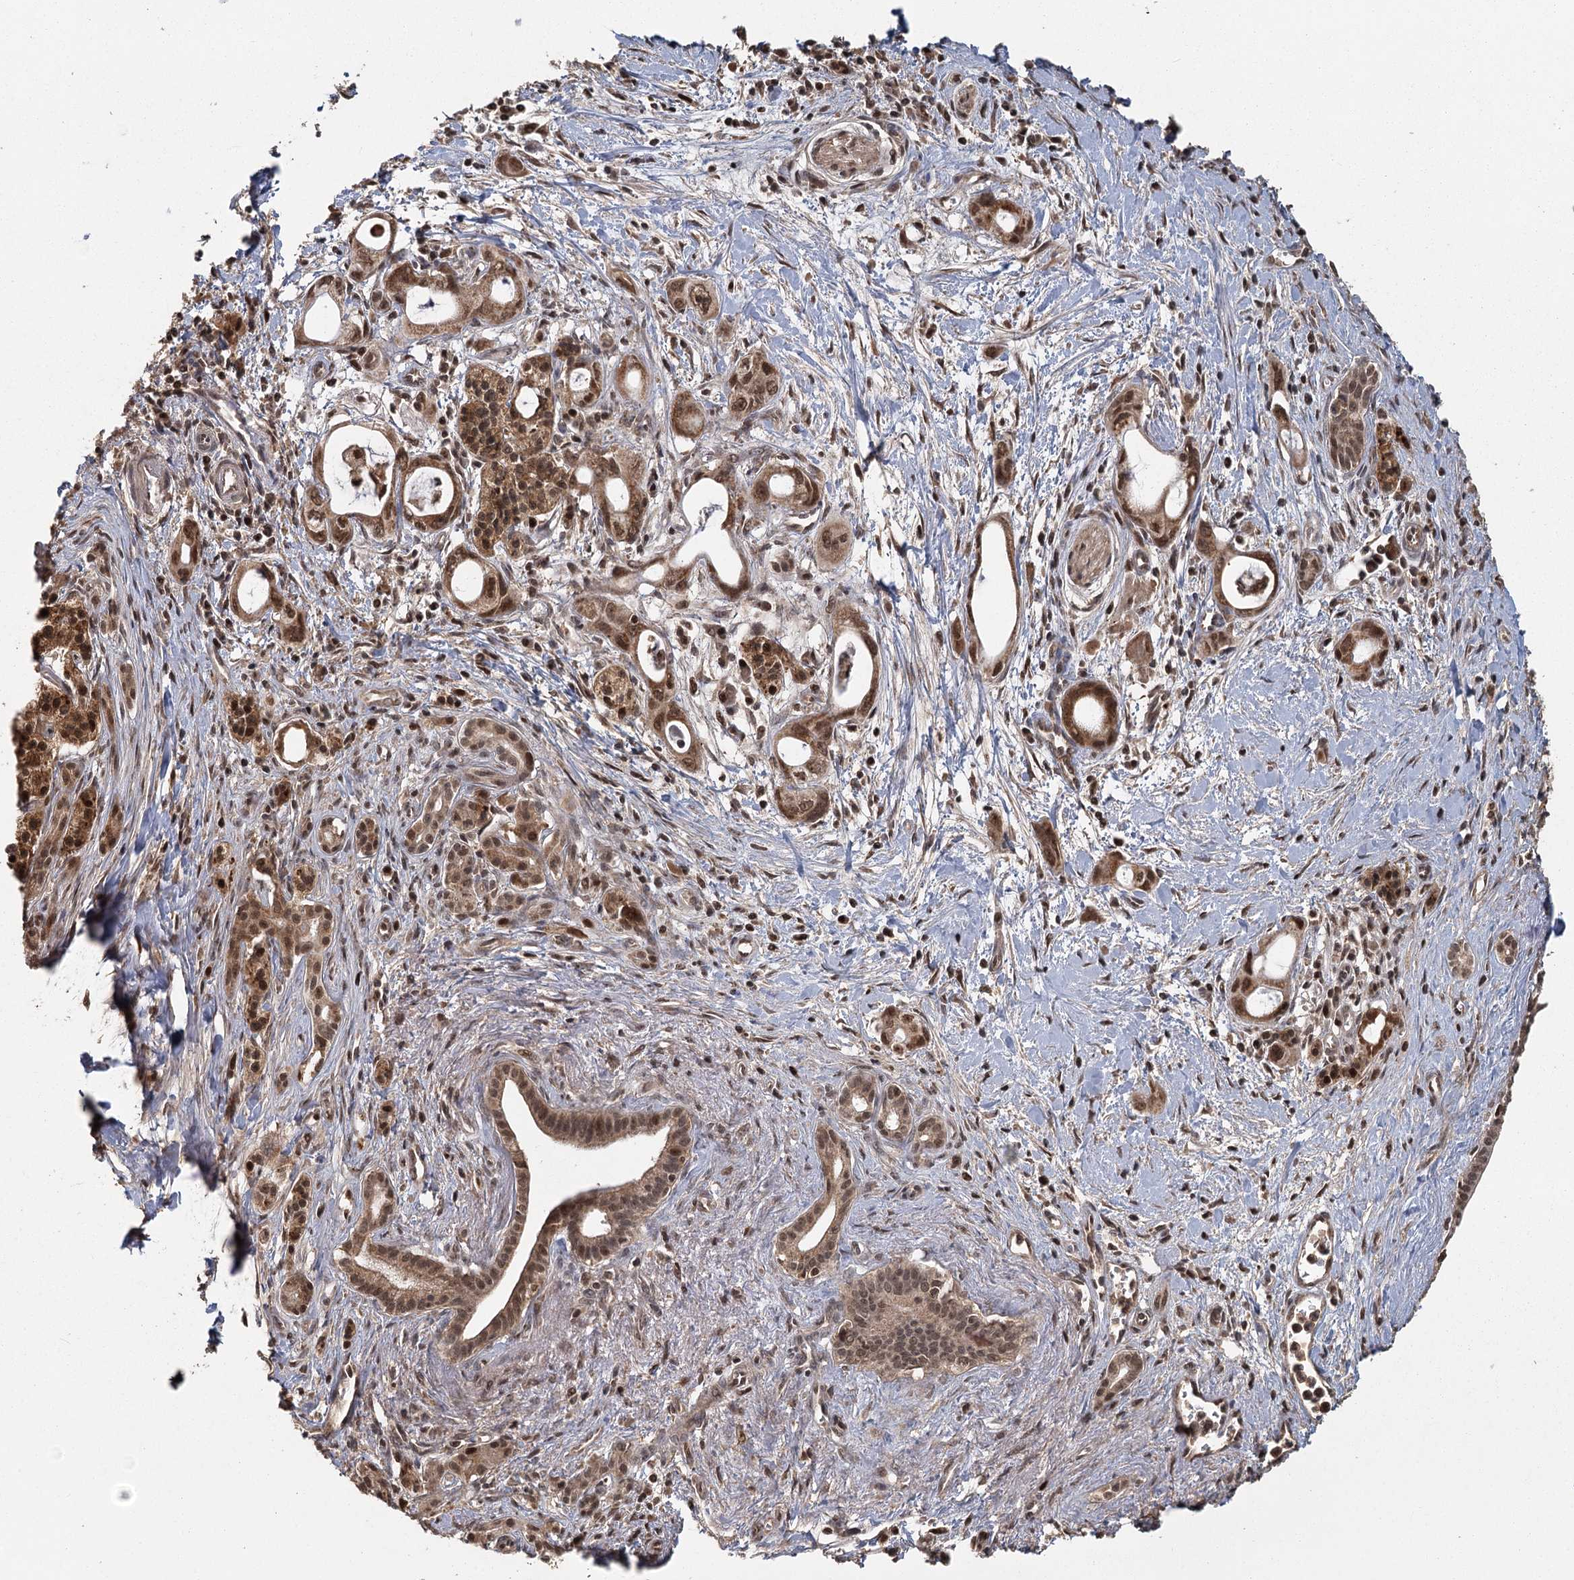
{"staining": {"intensity": "moderate", "quantity": ">75%", "location": "cytoplasmic/membranous,nuclear"}, "tissue": "pancreatic cancer", "cell_type": "Tumor cells", "image_type": "cancer", "snomed": [{"axis": "morphology", "description": "Adenocarcinoma, NOS"}, {"axis": "topography", "description": "Pancreas"}], "caption": "Protein analysis of adenocarcinoma (pancreatic) tissue exhibits moderate cytoplasmic/membranous and nuclear staining in about >75% of tumor cells.", "gene": "MICU1", "patient": {"sex": "male", "age": 72}}